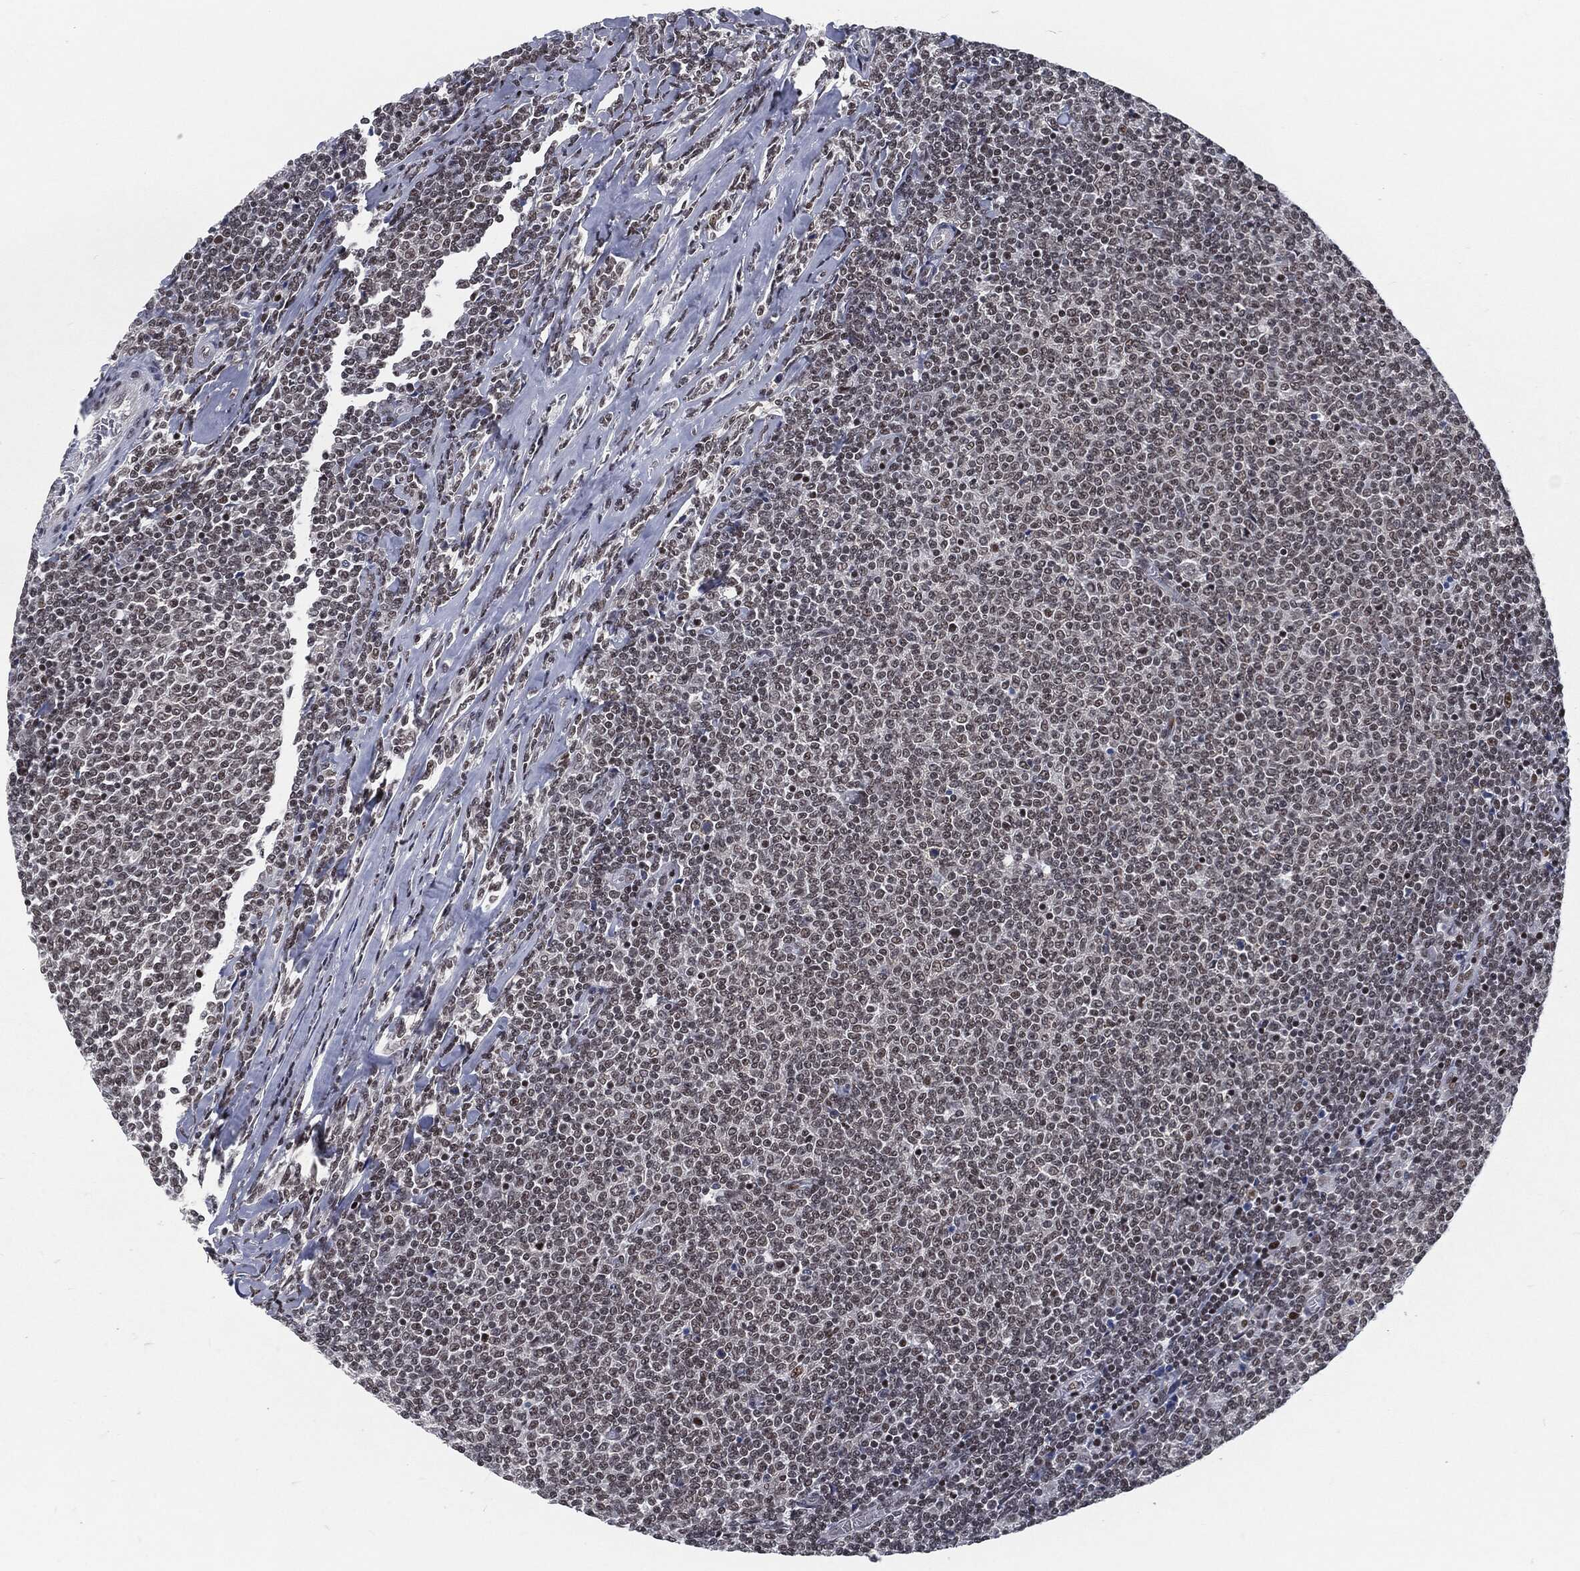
{"staining": {"intensity": "negative", "quantity": "none", "location": "none"}, "tissue": "lymphoma", "cell_type": "Tumor cells", "image_type": "cancer", "snomed": [{"axis": "morphology", "description": "Malignant lymphoma, non-Hodgkin's type, Low grade"}, {"axis": "topography", "description": "Lymph node"}], "caption": "The micrograph reveals no staining of tumor cells in malignant lymphoma, non-Hodgkin's type (low-grade). (DAB IHC with hematoxylin counter stain).", "gene": "ANXA1", "patient": {"sex": "male", "age": 52}}